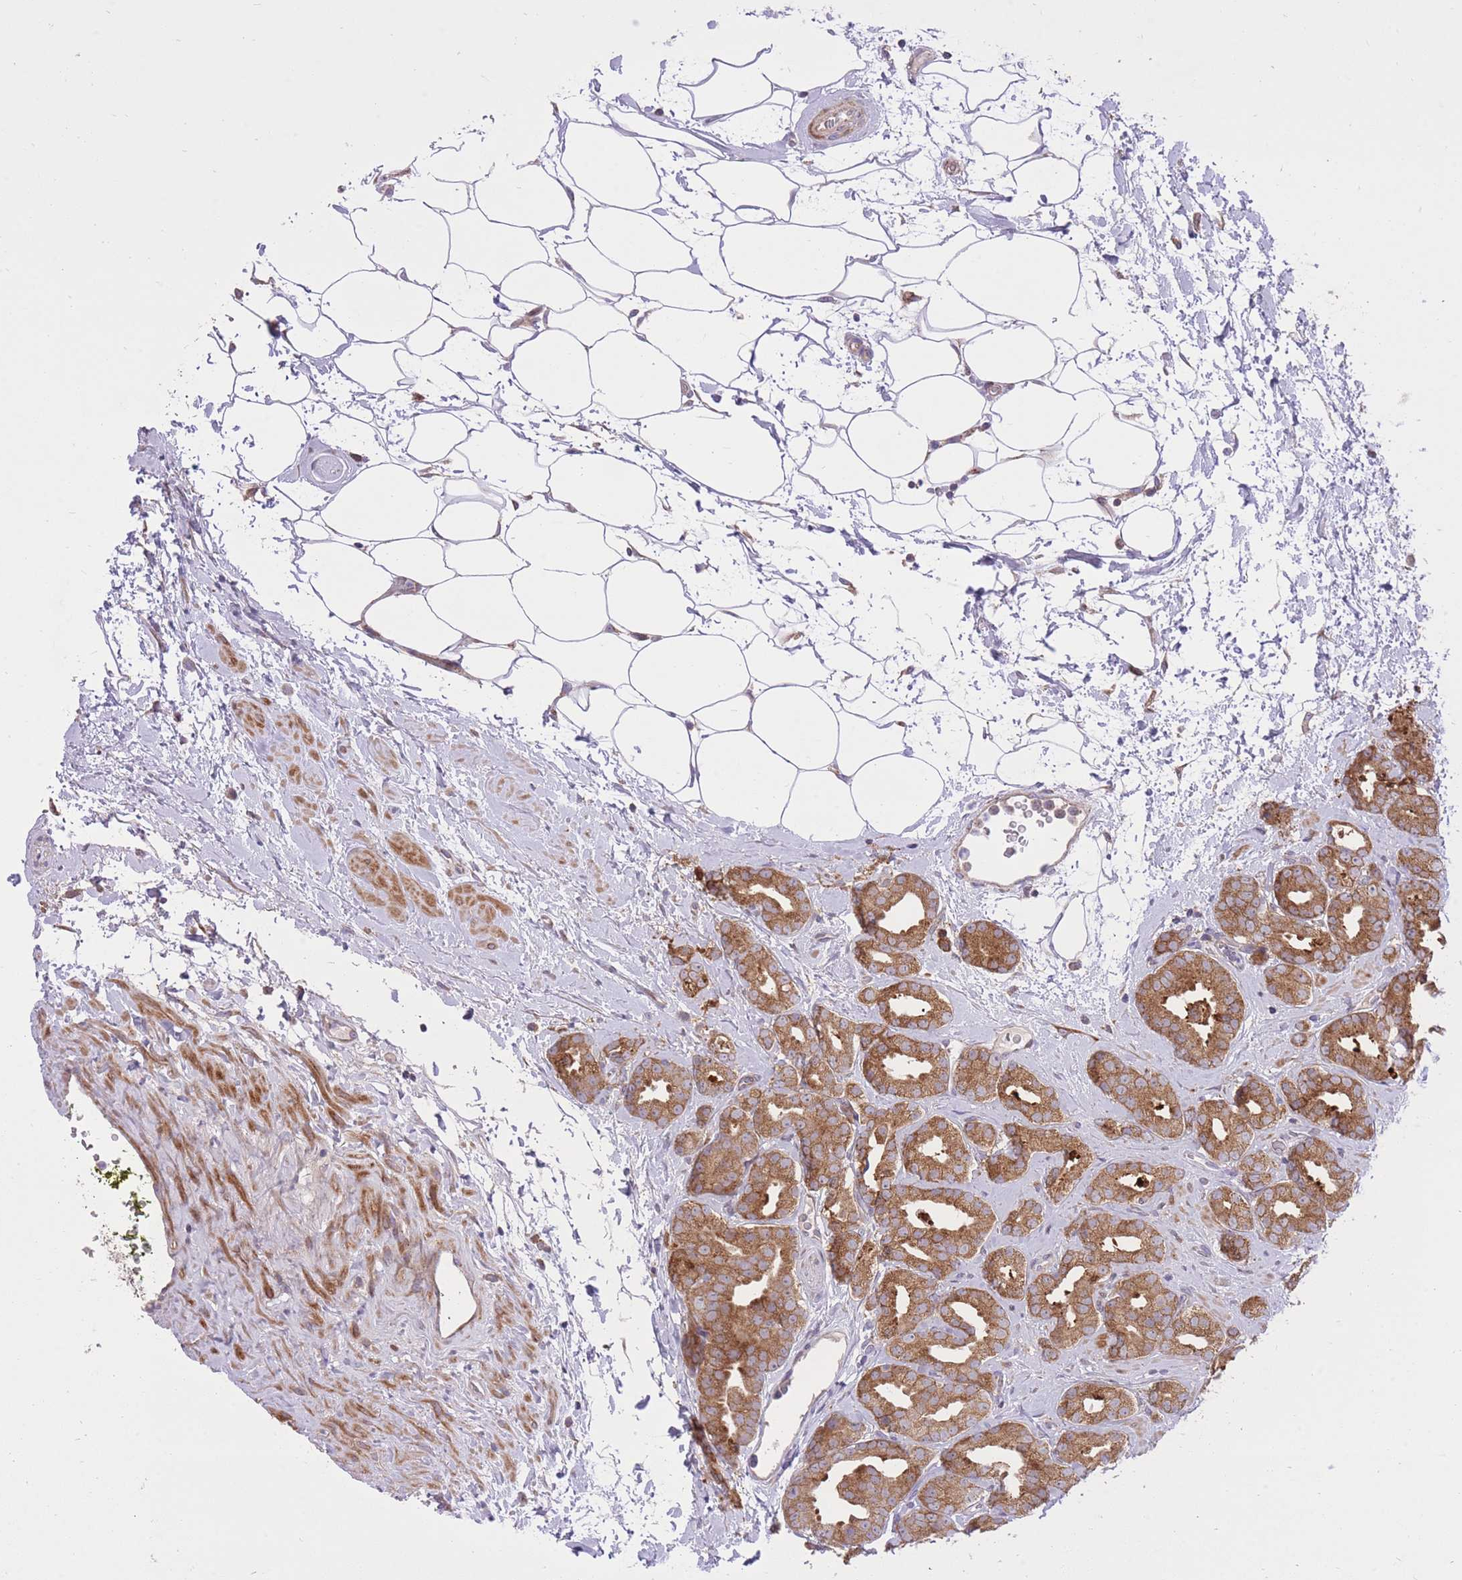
{"staining": {"intensity": "moderate", "quantity": ">75%", "location": "cytoplasmic/membranous"}, "tissue": "prostate cancer", "cell_type": "Tumor cells", "image_type": "cancer", "snomed": [{"axis": "morphology", "description": "Adenocarcinoma, High grade"}, {"axis": "topography", "description": "Prostate"}], "caption": "A medium amount of moderate cytoplasmic/membranous staining is seen in approximately >75% of tumor cells in high-grade adenocarcinoma (prostate) tissue. The staining is performed using DAB brown chromogen to label protein expression. The nuclei are counter-stained blue using hematoxylin.", "gene": "SLC4A4", "patient": {"sex": "male", "age": 63}}